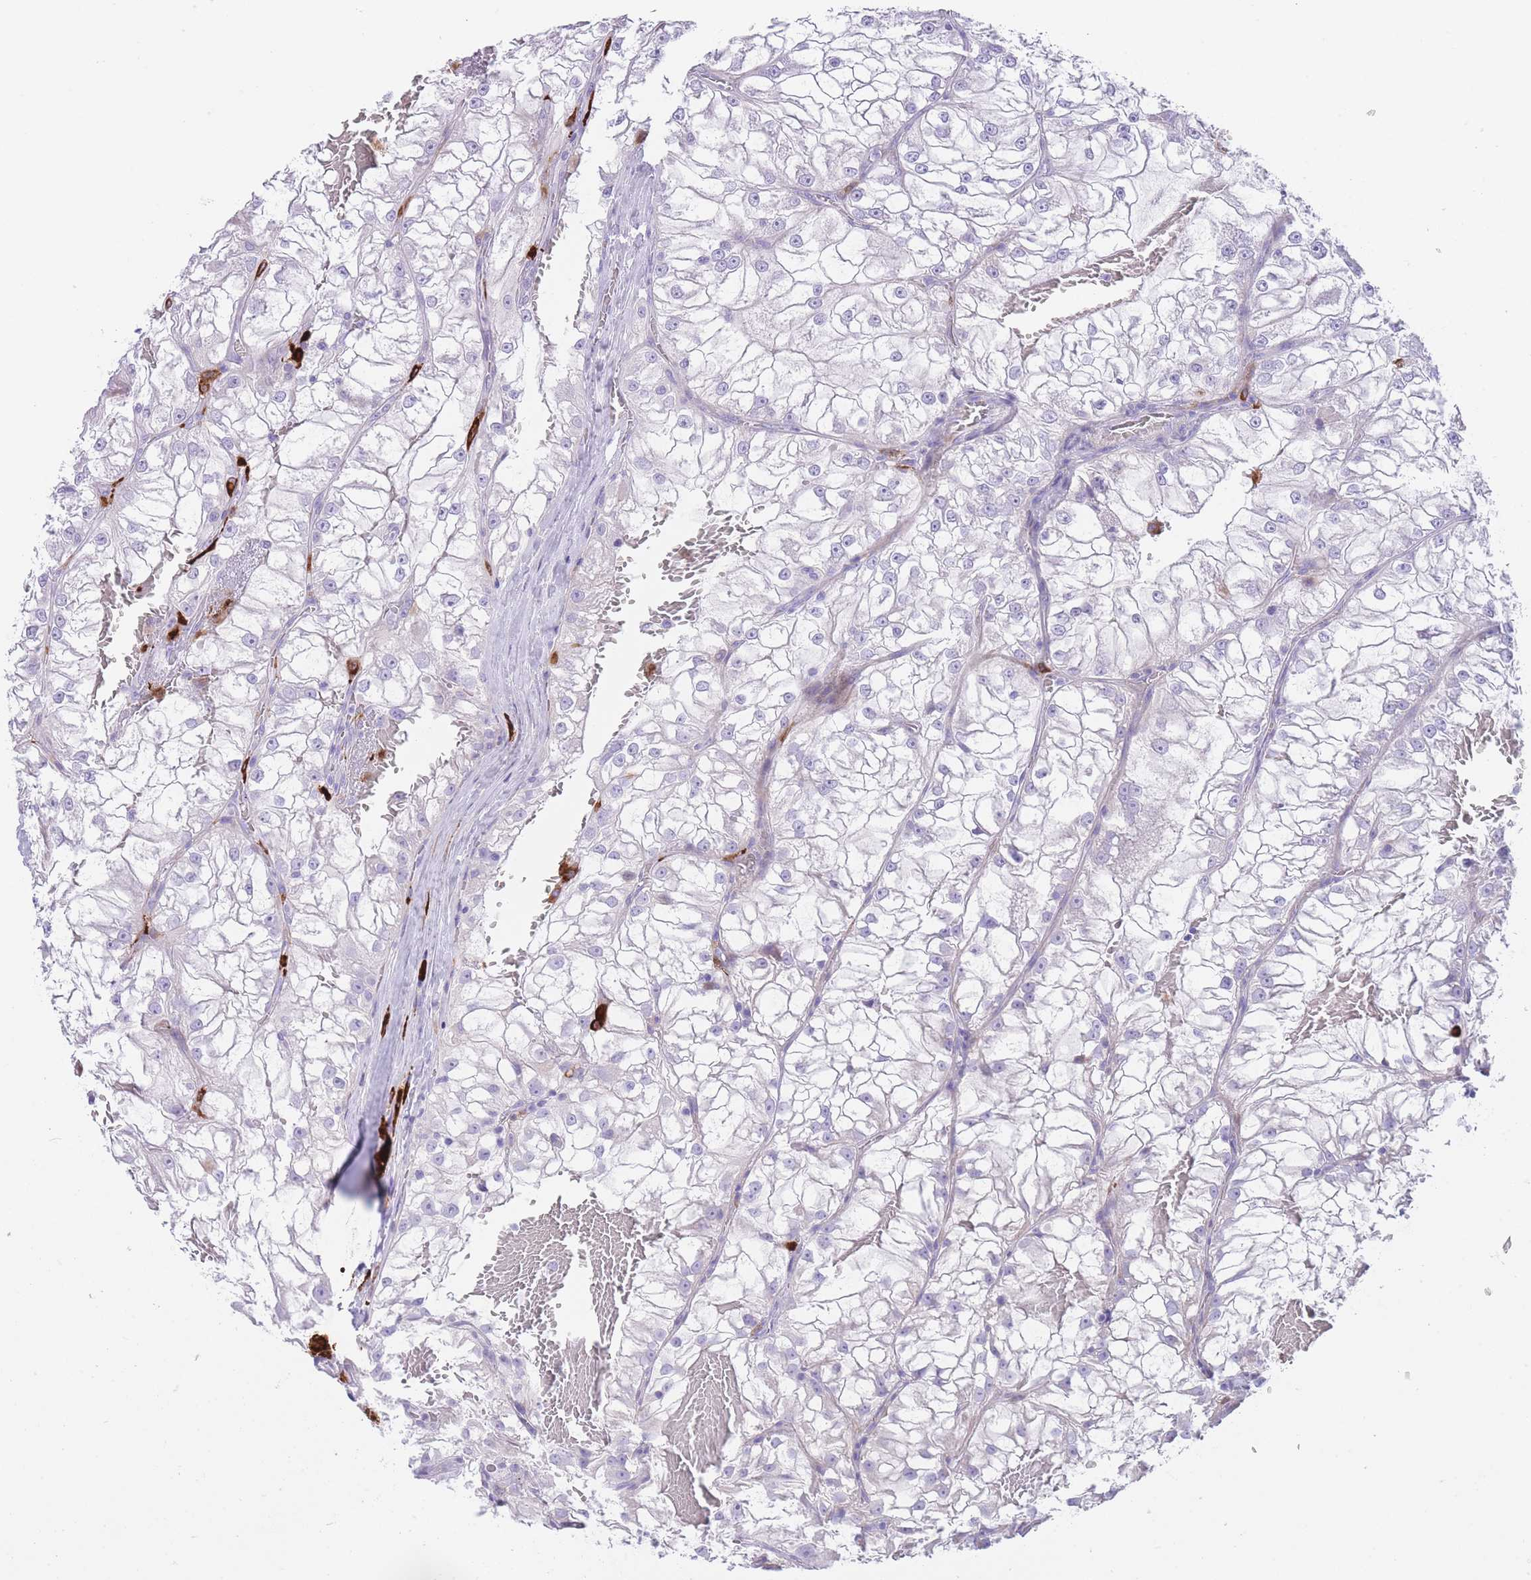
{"staining": {"intensity": "negative", "quantity": "none", "location": "none"}, "tissue": "renal cancer", "cell_type": "Tumor cells", "image_type": "cancer", "snomed": [{"axis": "morphology", "description": "Adenocarcinoma, NOS"}, {"axis": "topography", "description": "Kidney"}], "caption": "Tumor cells are negative for brown protein staining in adenocarcinoma (renal).", "gene": "QTRT1", "patient": {"sex": "female", "age": 72}}